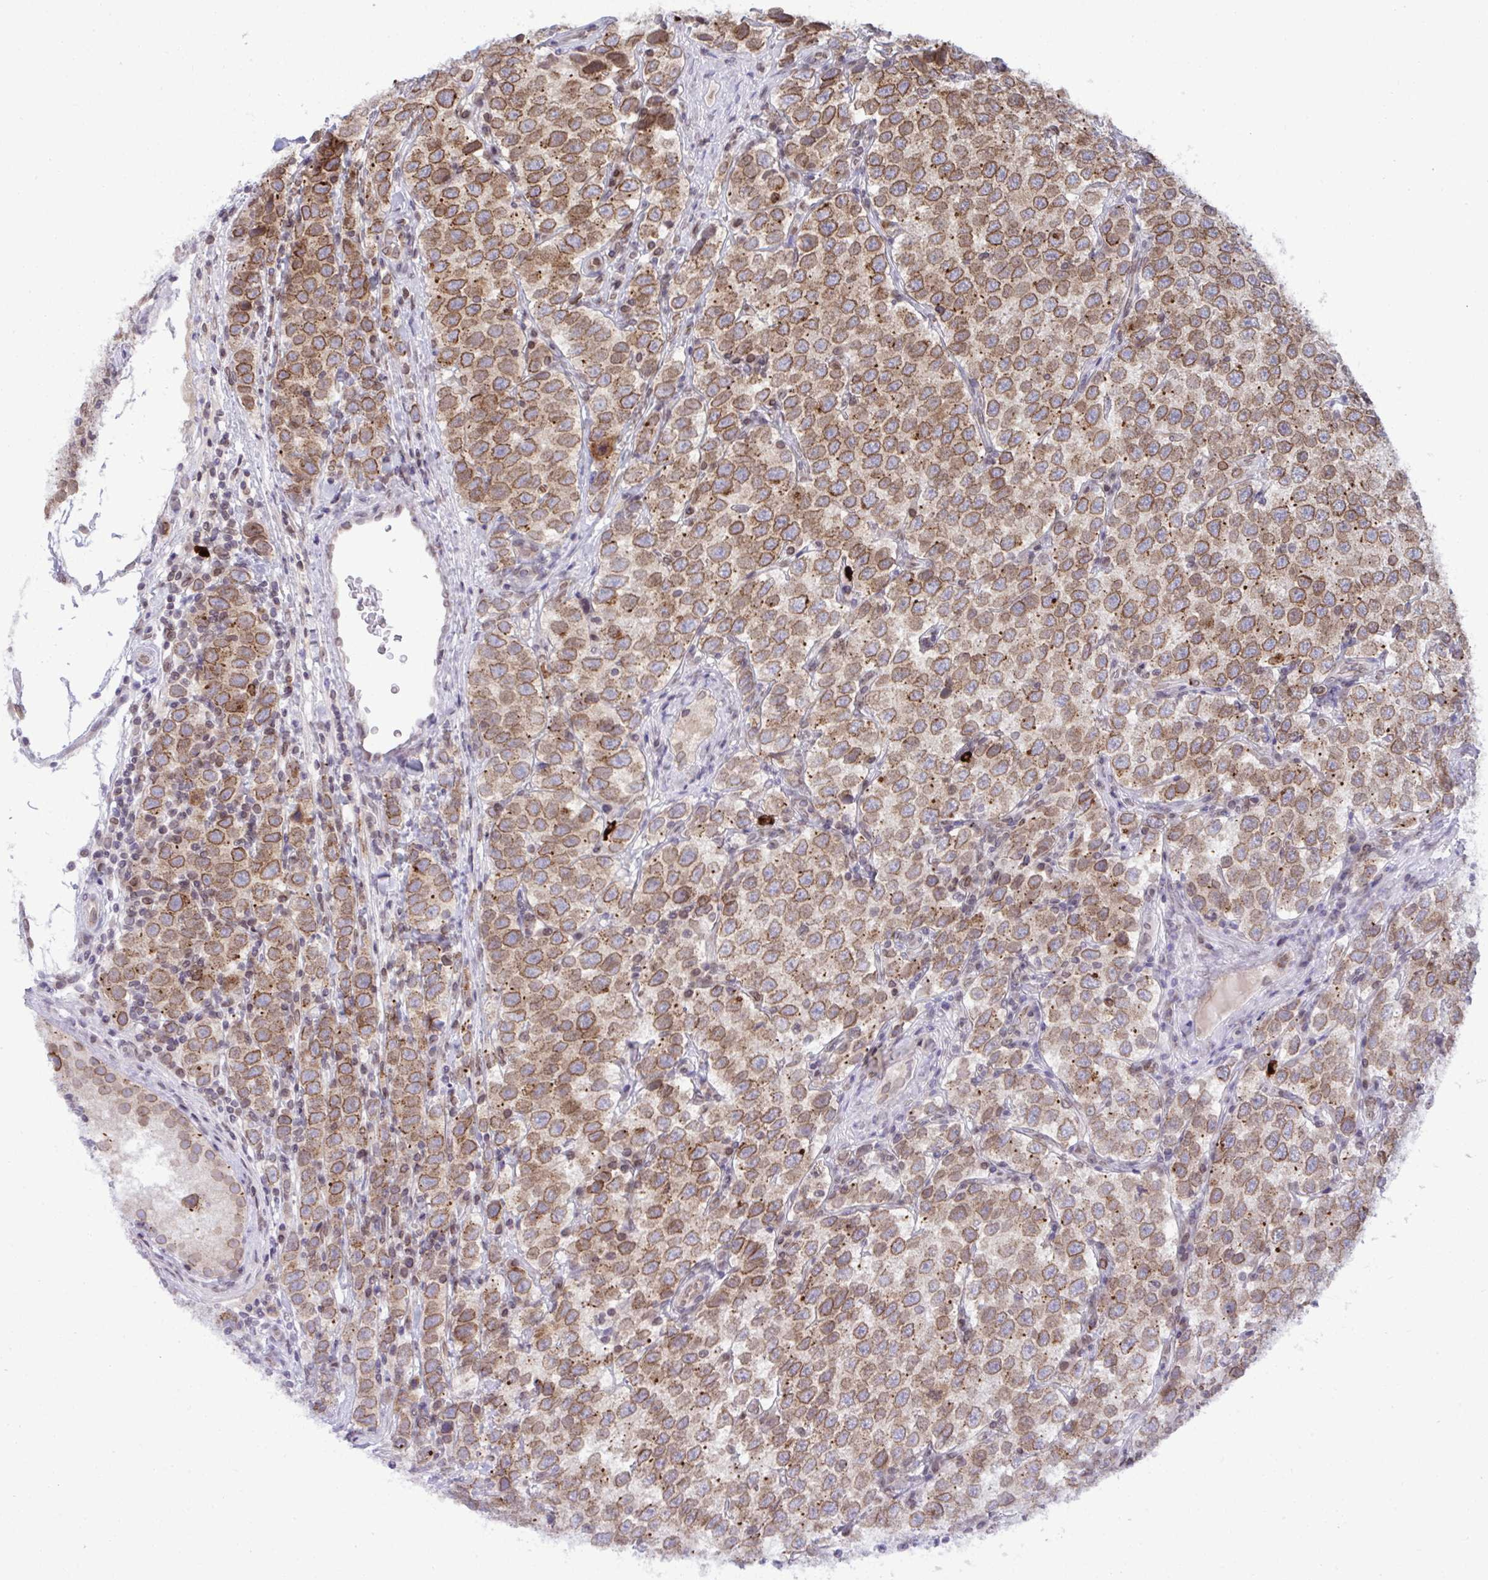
{"staining": {"intensity": "moderate", "quantity": ">75%", "location": "cytoplasmic/membranous,nuclear"}, "tissue": "testis cancer", "cell_type": "Tumor cells", "image_type": "cancer", "snomed": [{"axis": "morphology", "description": "Seminoma, NOS"}, {"axis": "topography", "description": "Testis"}], "caption": "Protein staining of testis seminoma tissue demonstrates moderate cytoplasmic/membranous and nuclear positivity in approximately >75% of tumor cells.", "gene": "RANBP2", "patient": {"sex": "male", "age": 34}}